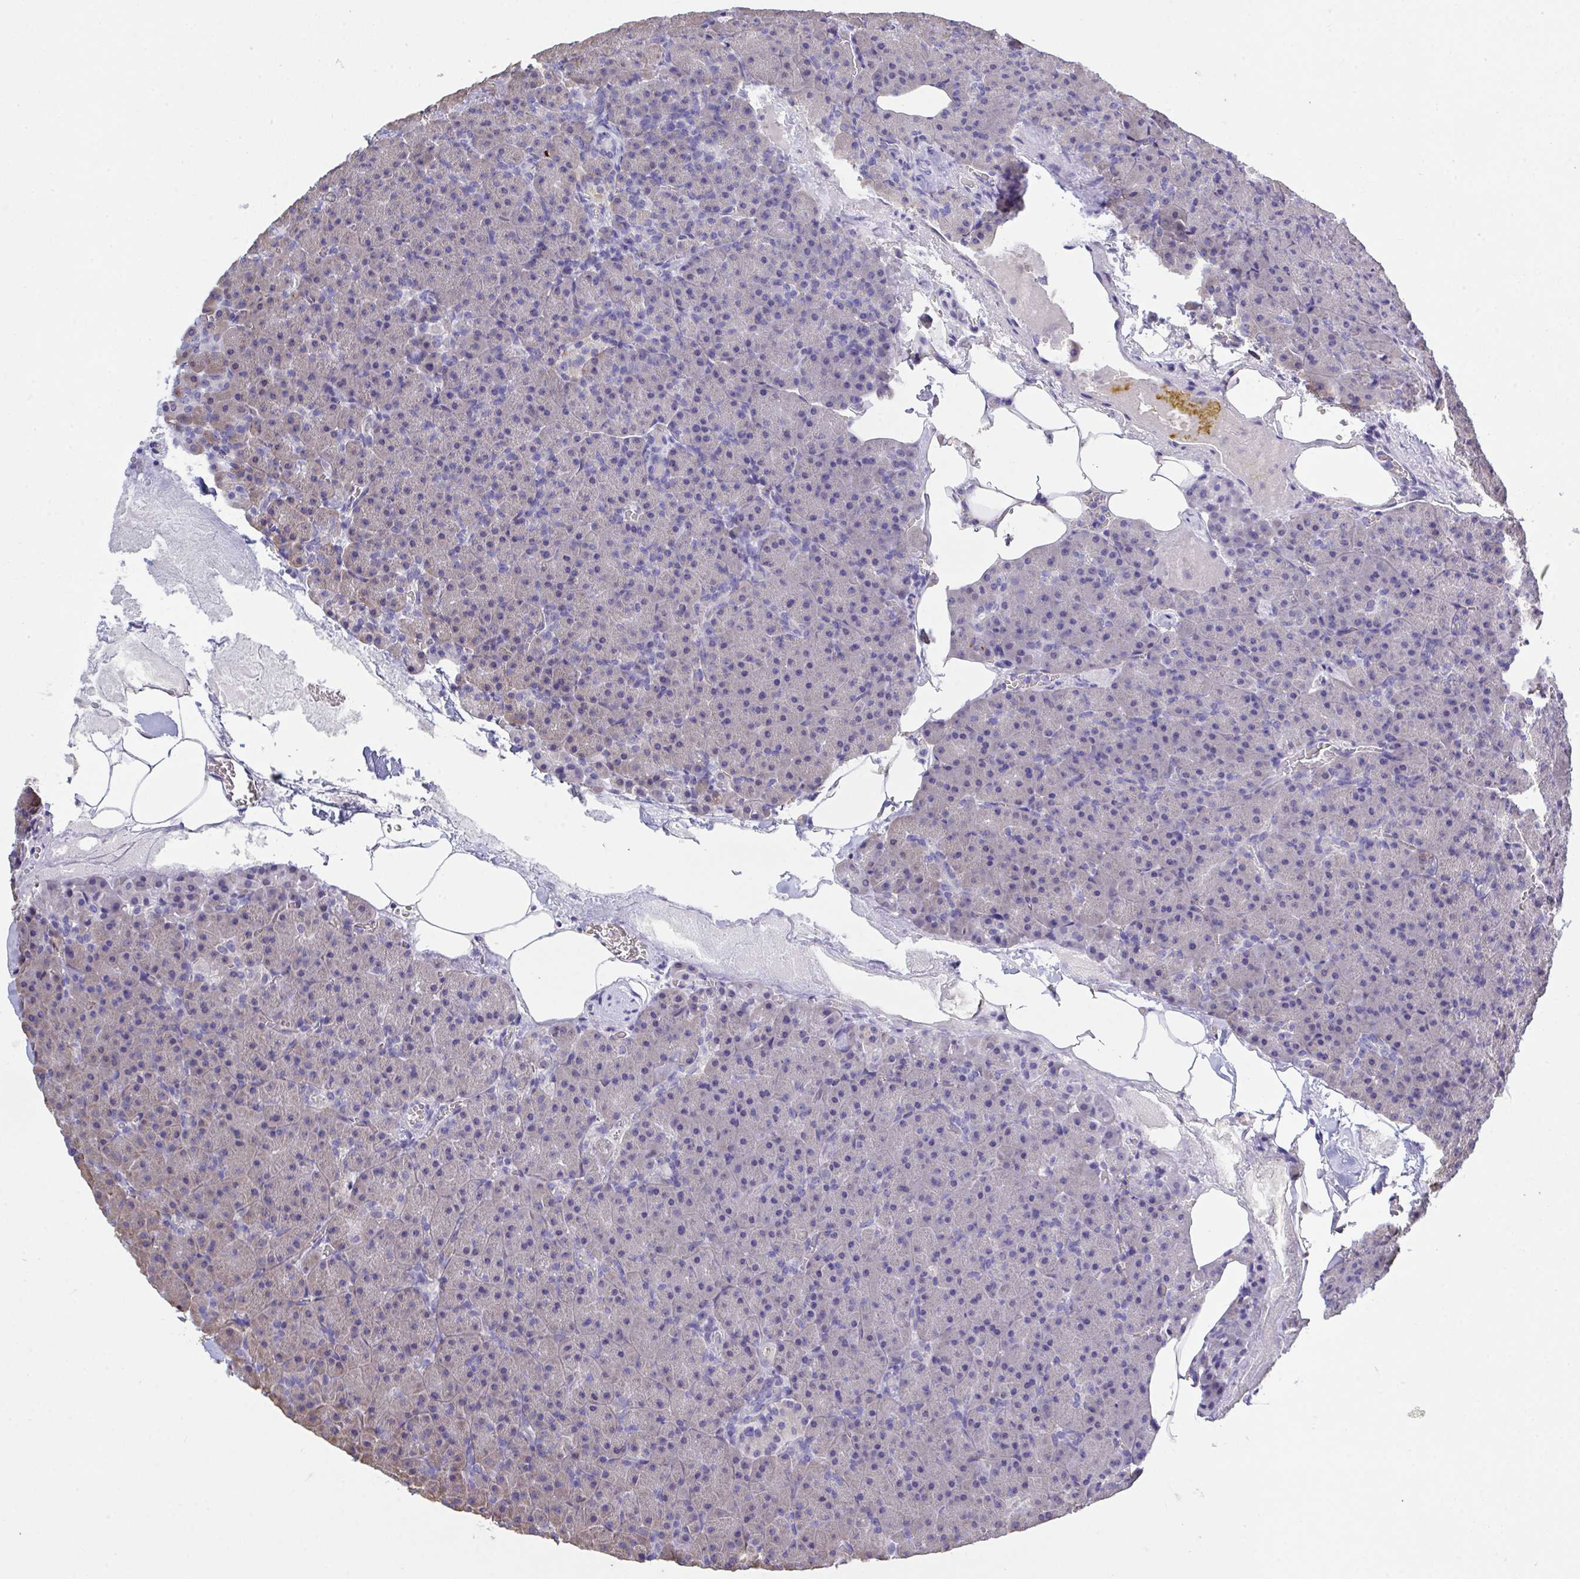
{"staining": {"intensity": "weak", "quantity": "25%-75%", "location": "cytoplasmic/membranous"}, "tissue": "pancreas", "cell_type": "Exocrine glandular cells", "image_type": "normal", "snomed": [{"axis": "morphology", "description": "Normal tissue, NOS"}, {"axis": "topography", "description": "Pancreas"}], "caption": "This photomicrograph demonstrates immunohistochemistry (IHC) staining of benign pancreas, with low weak cytoplasmic/membranous positivity in approximately 25%-75% of exocrine glandular cells.", "gene": "LRRC58", "patient": {"sex": "female", "age": 74}}